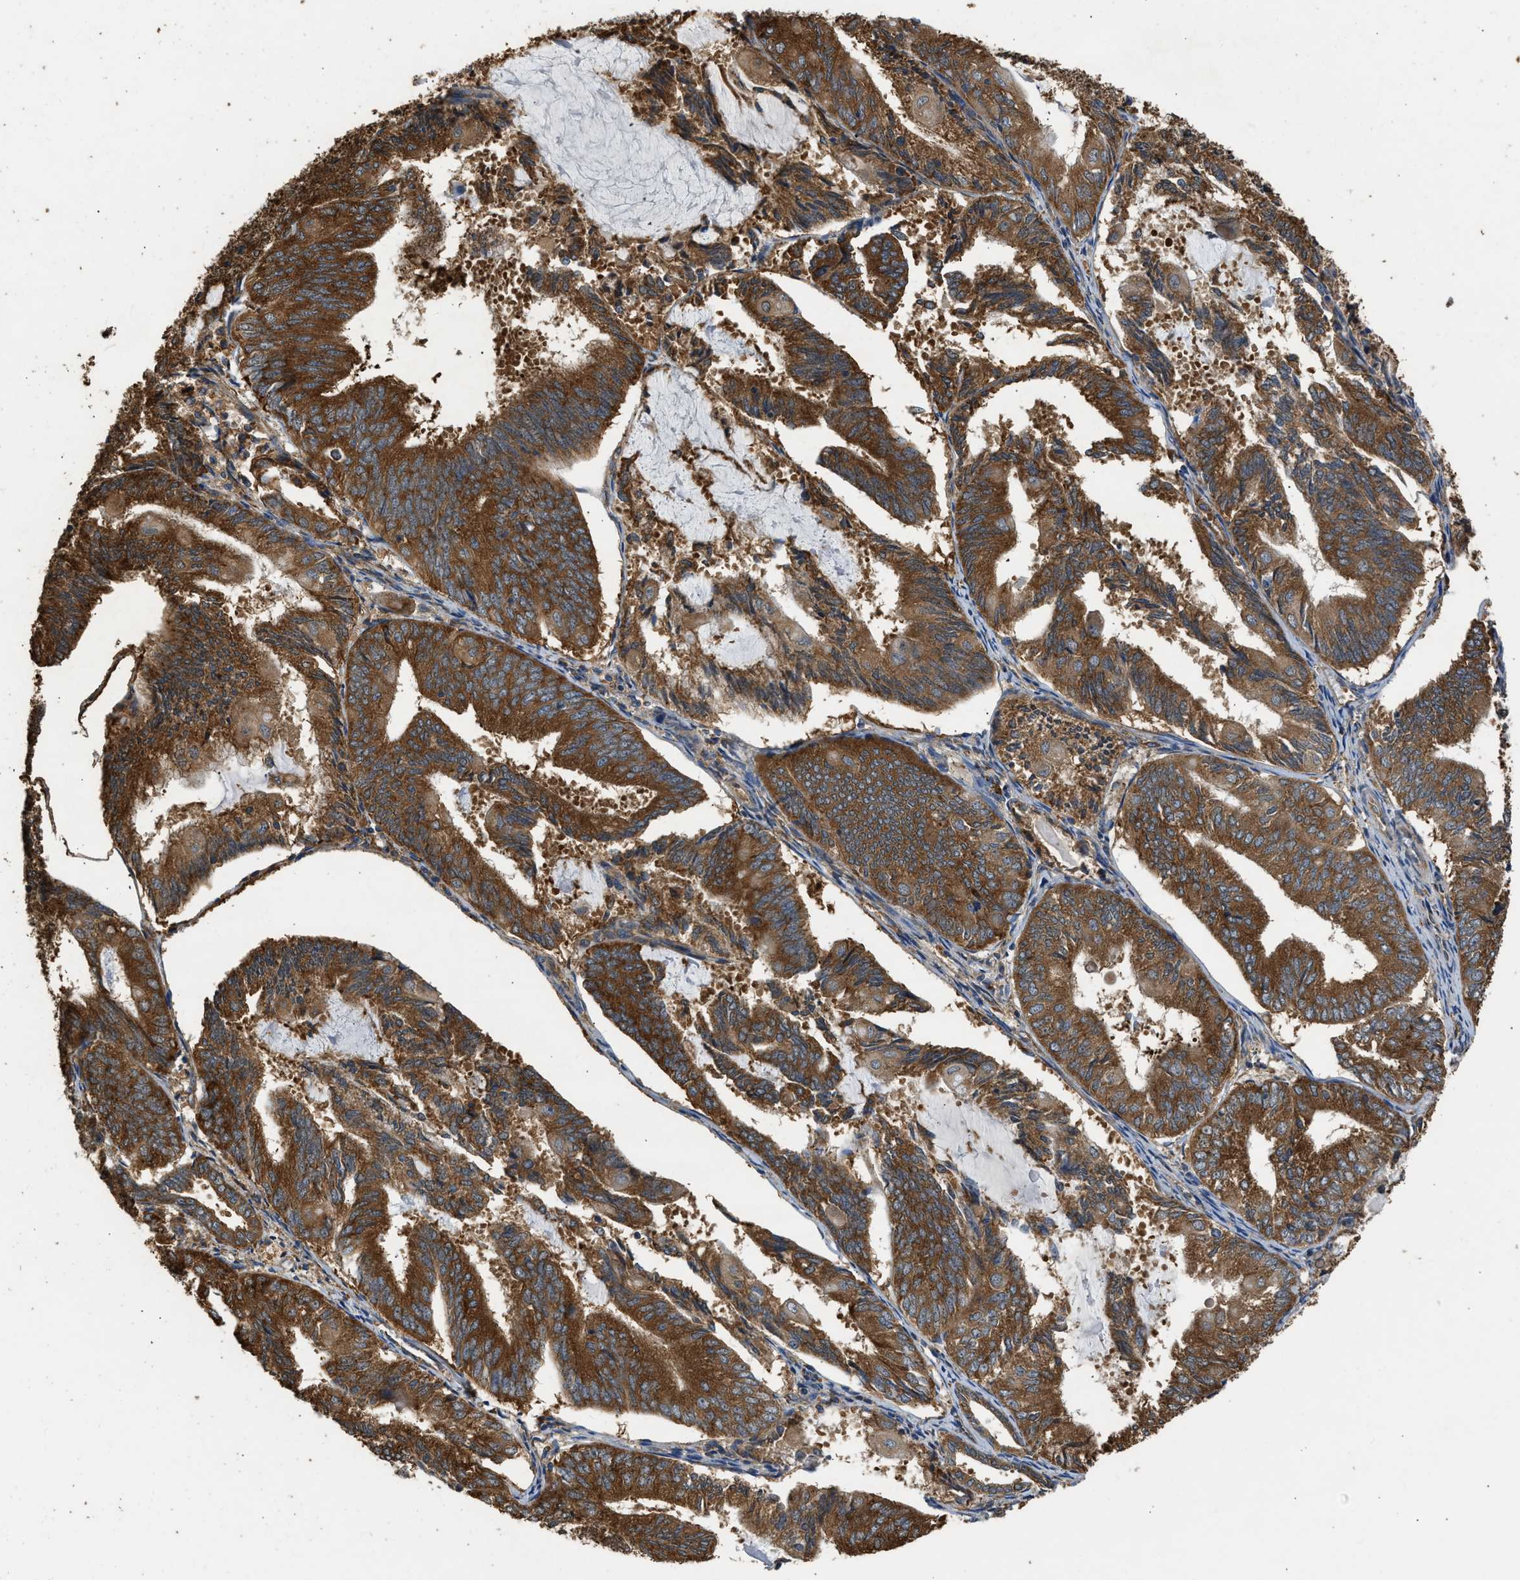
{"staining": {"intensity": "strong", "quantity": ">75%", "location": "cytoplasmic/membranous"}, "tissue": "endometrial cancer", "cell_type": "Tumor cells", "image_type": "cancer", "snomed": [{"axis": "morphology", "description": "Adenocarcinoma, NOS"}, {"axis": "topography", "description": "Endometrium"}], "caption": "Tumor cells exhibit high levels of strong cytoplasmic/membranous positivity in approximately >75% of cells in human endometrial cancer. (DAB (3,3'-diaminobenzidine) IHC, brown staining for protein, blue staining for nuclei).", "gene": "SLC36A4", "patient": {"sex": "female", "age": 81}}